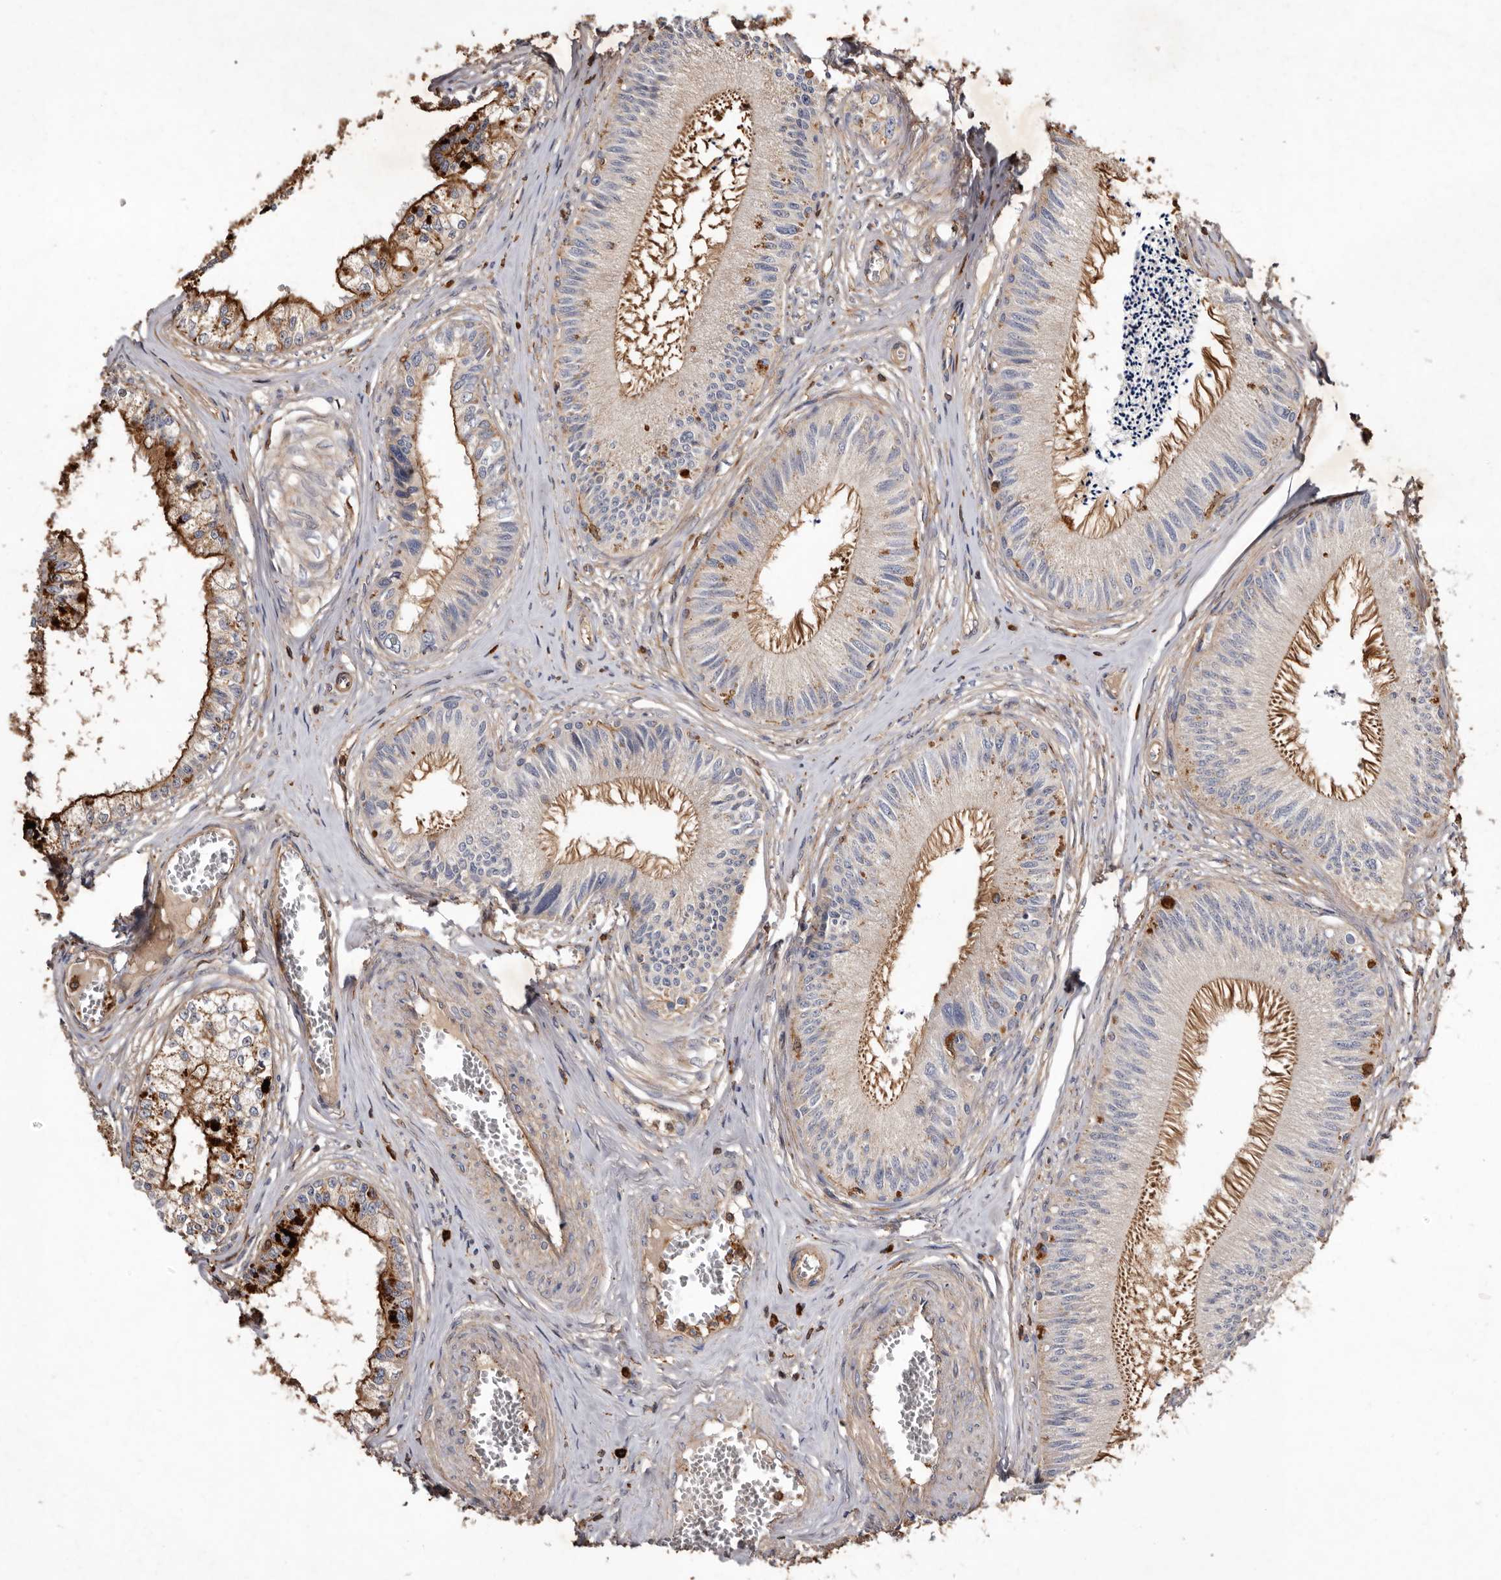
{"staining": {"intensity": "moderate", "quantity": "25%-75%", "location": "cytoplasmic/membranous"}, "tissue": "epididymis", "cell_type": "Glandular cells", "image_type": "normal", "snomed": [{"axis": "morphology", "description": "Normal tissue, NOS"}, {"axis": "topography", "description": "Epididymis"}], "caption": "IHC staining of normal epididymis, which exhibits medium levels of moderate cytoplasmic/membranous expression in about 25%-75% of glandular cells indicating moderate cytoplasmic/membranous protein staining. The staining was performed using DAB (3,3'-diaminobenzidine) (brown) for protein detection and nuclei were counterstained in hematoxylin (blue).", "gene": "COQ8B", "patient": {"sex": "male", "age": 79}}